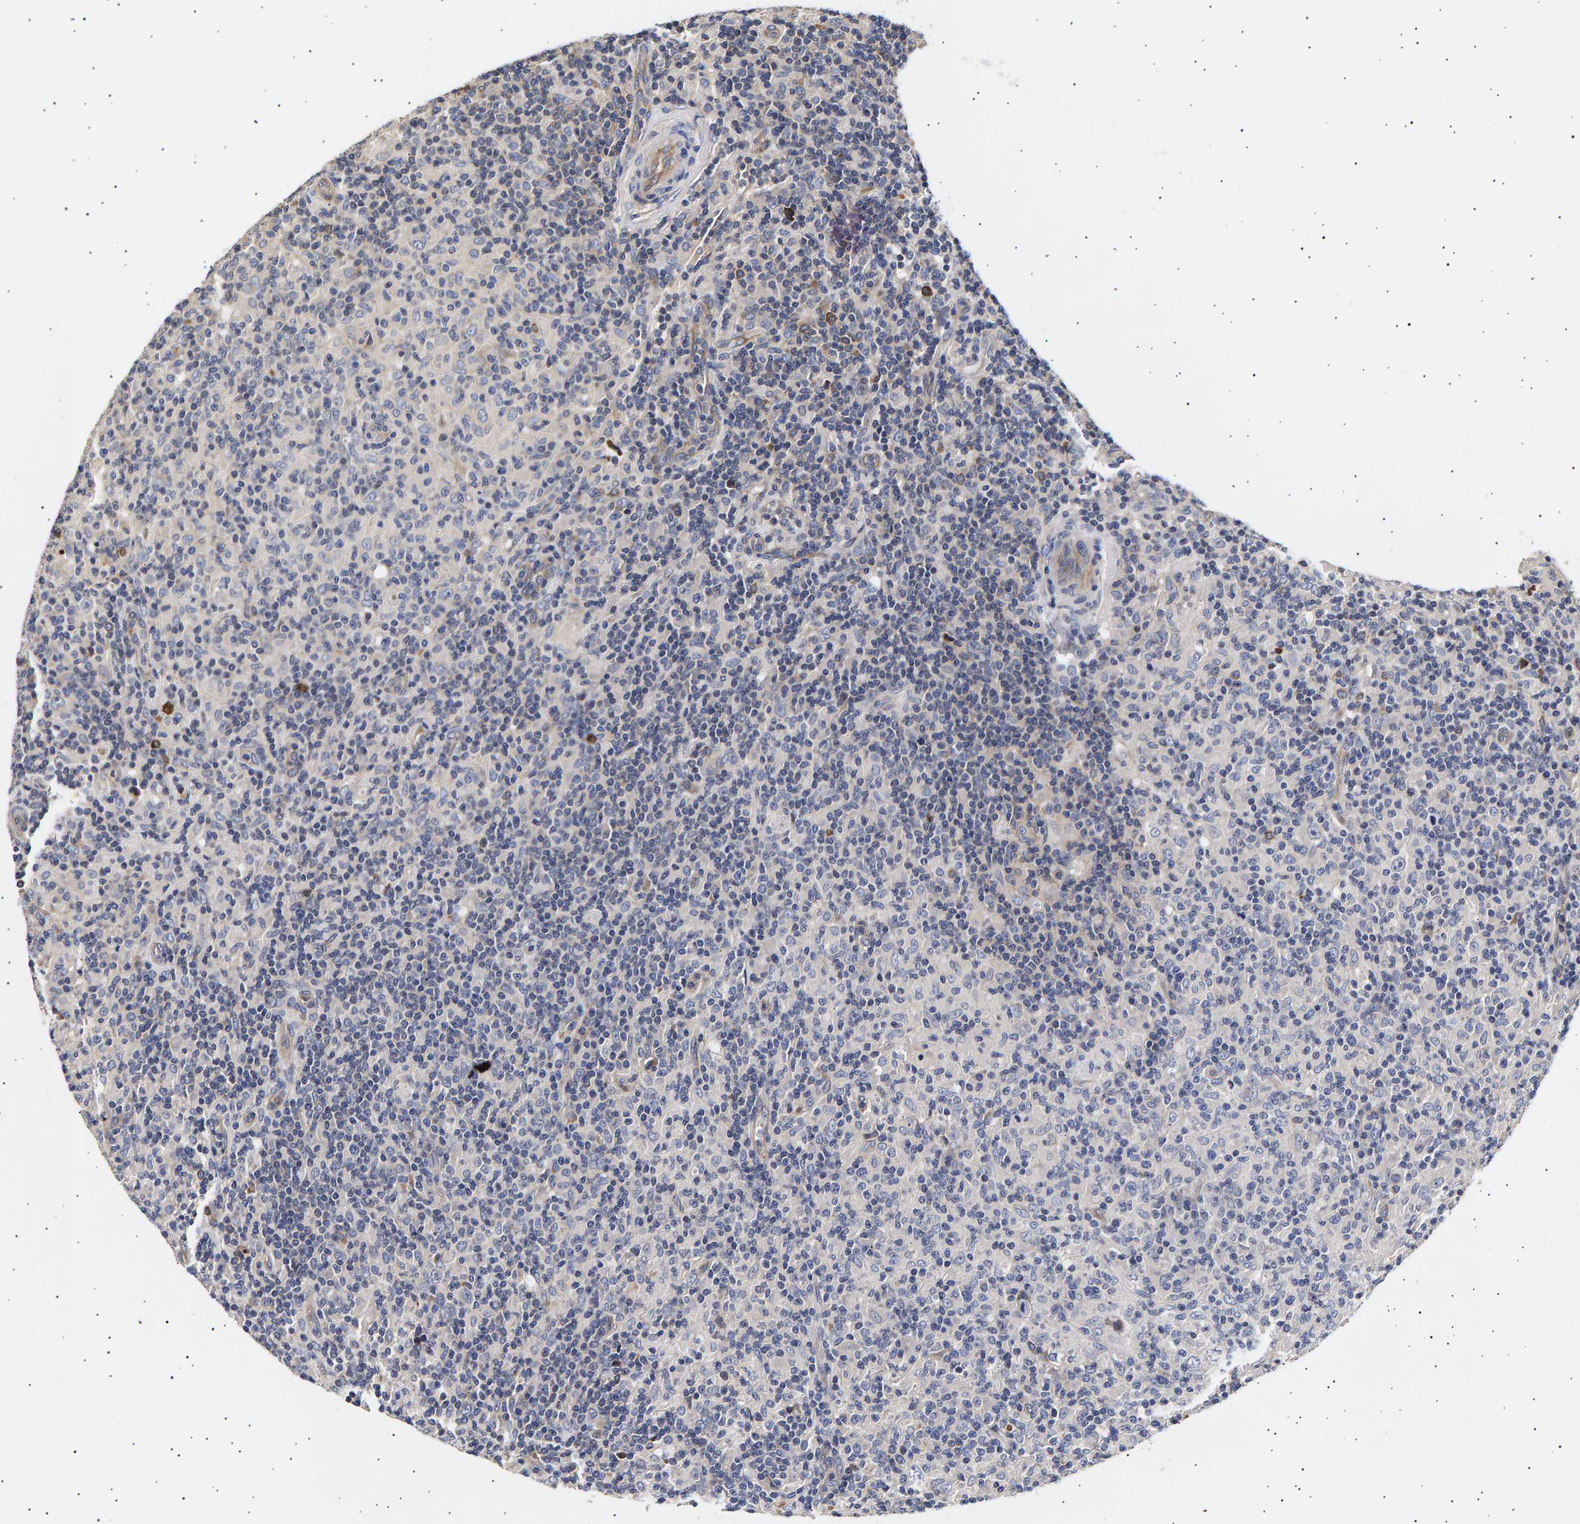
{"staining": {"intensity": "negative", "quantity": "none", "location": "none"}, "tissue": "lymphoma", "cell_type": "Tumor cells", "image_type": "cancer", "snomed": [{"axis": "morphology", "description": "Hodgkin's disease, NOS"}, {"axis": "topography", "description": "Lymph node"}], "caption": "DAB (3,3'-diaminobenzidine) immunohistochemical staining of lymphoma demonstrates no significant expression in tumor cells.", "gene": "ANKRD40", "patient": {"sex": "male", "age": 70}}